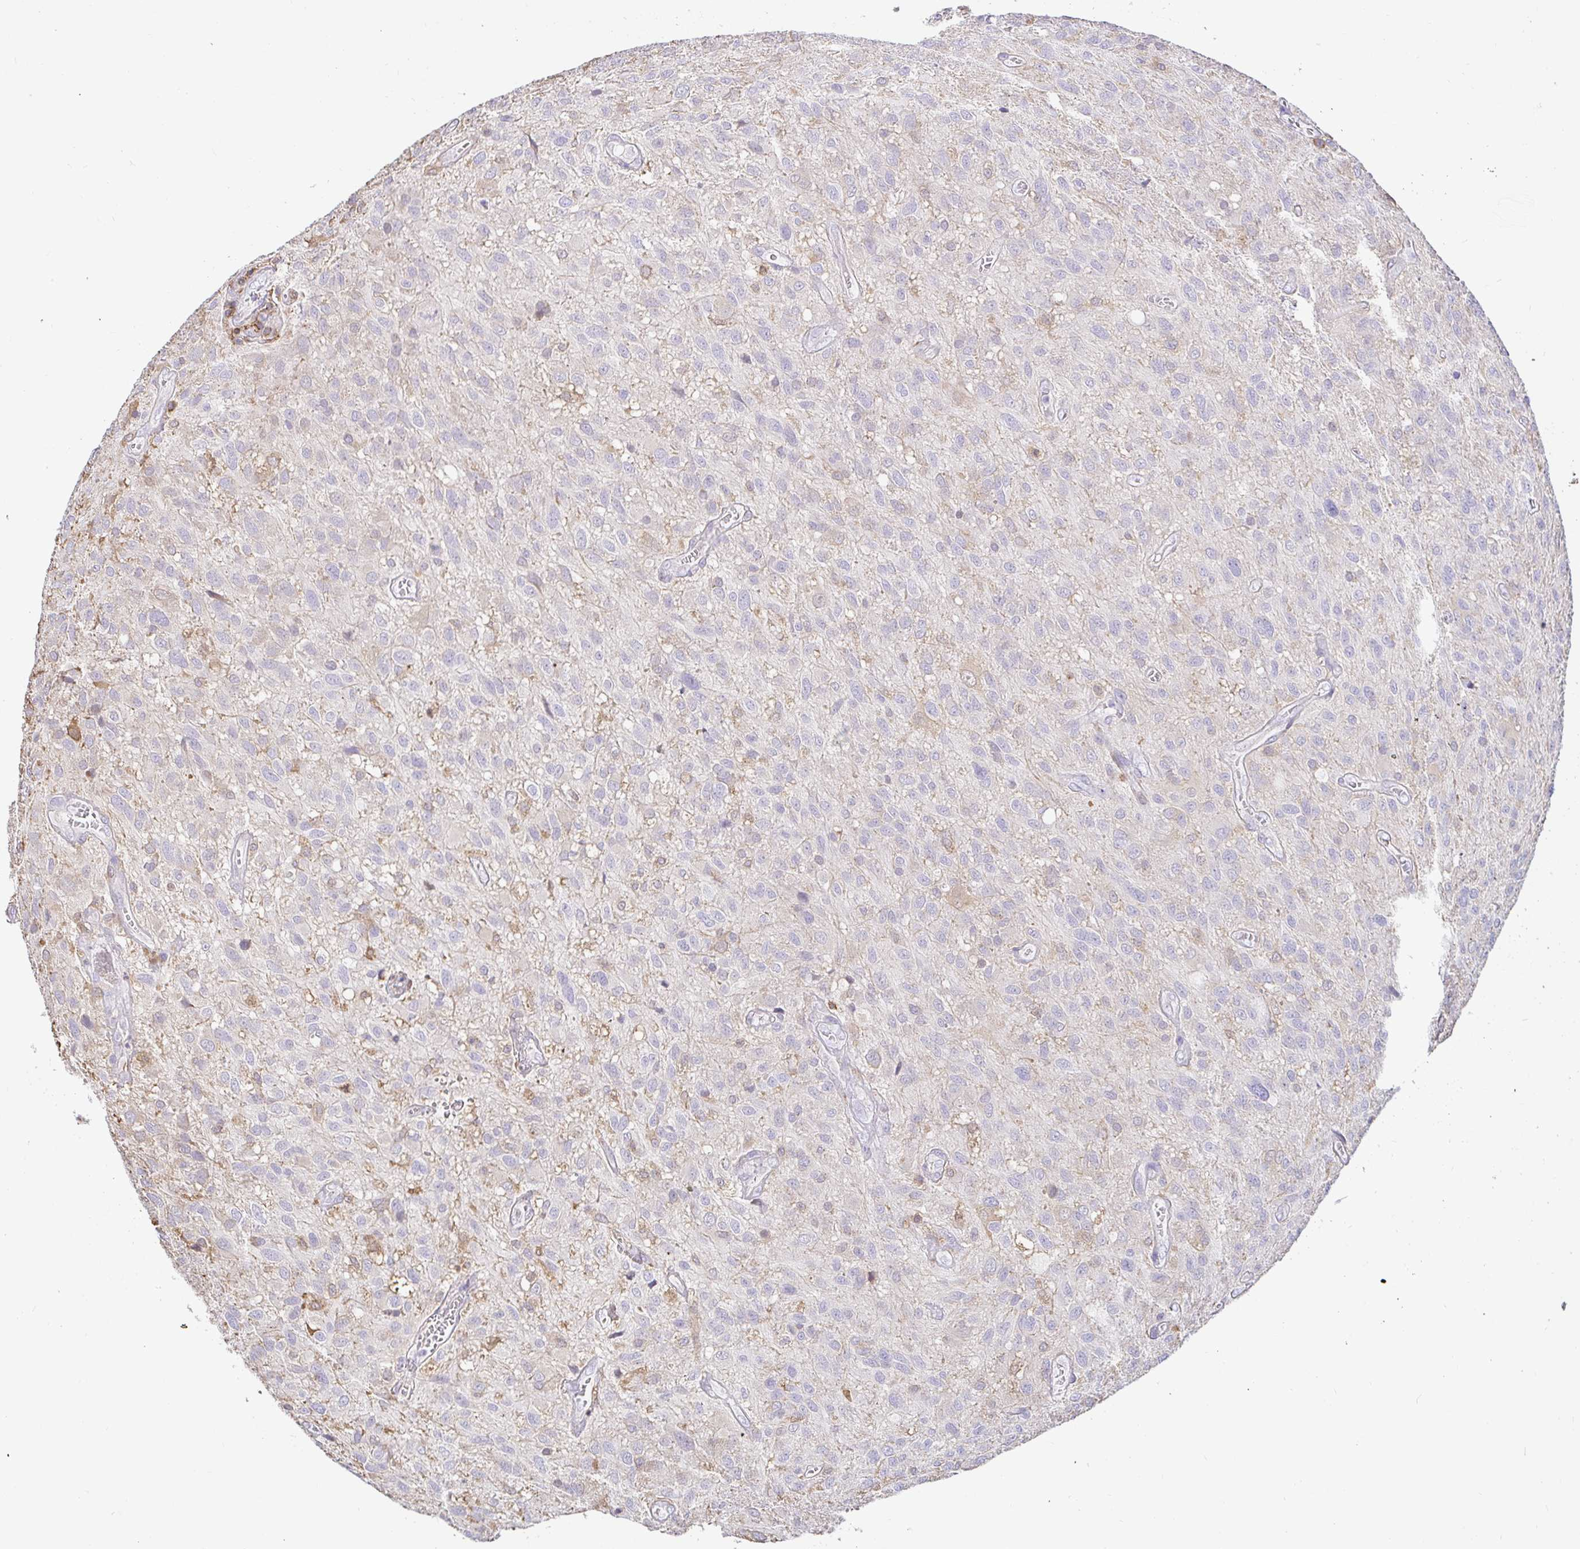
{"staining": {"intensity": "negative", "quantity": "none", "location": "none"}, "tissue": "glioma", "cell_type": "Tumor cells", "image_type": "cancer", "snomed": [{"axis": "morphology", "description": "Glioma, malignant, Low grade"}, {"axis": "topography", "description": "Brain"}], "caption": "Photomicrograph shows no significant protein positivity in tumor cells of glioma.", "gene": "SKAP1", "patient": {"sex": "male", "age": 66}}